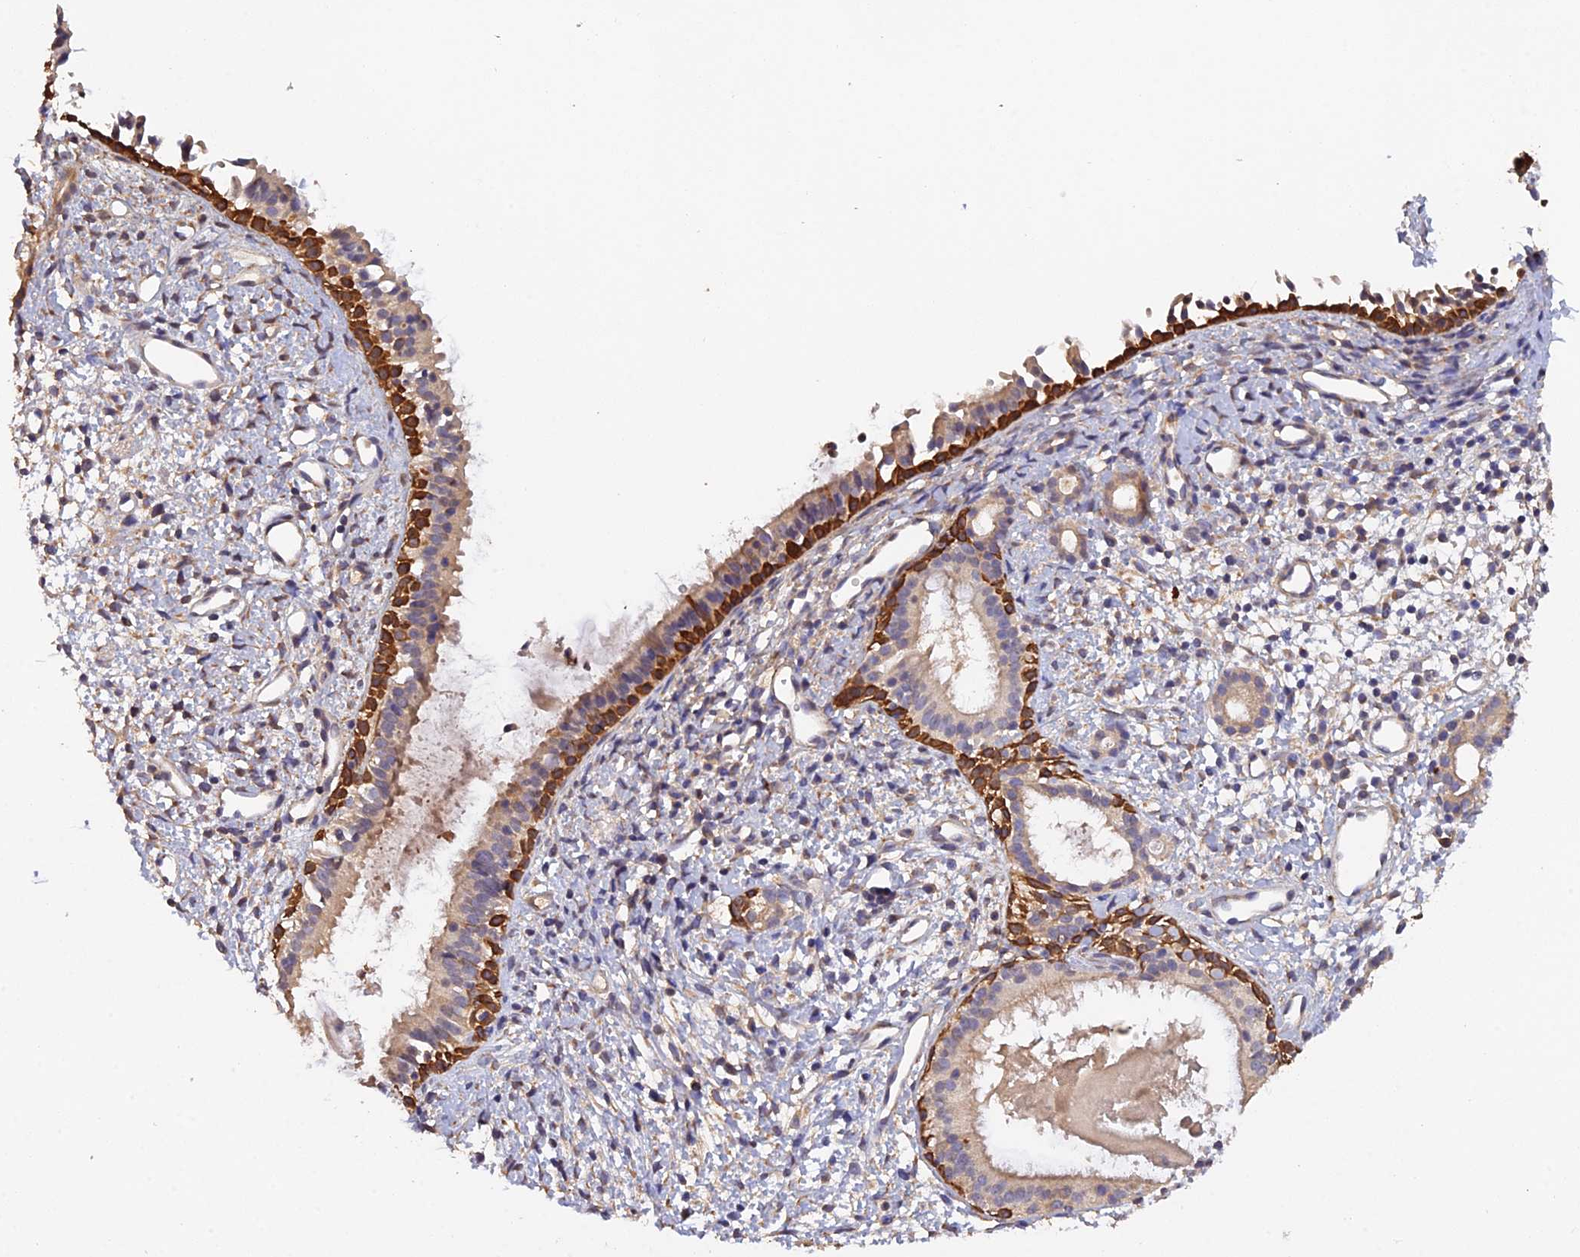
{"staining": {"intensity": "strong", "quantity": "25%-75%", "location": "cytoplasmic/membranous"}, "tissue": "nasopharynx", "cell_type": "Respiratory epithelial cells", "image_type": "normal", "snomed": [{"axis": "morphology", "description": "Normal tissue, NOS"}, {"axis": "topography", "description": "Nasopharynx"}], "caption": "An image of human nasopharynx stained for a protein exhibits strong cytoplasmic/membranous brown staining in respiratory epithelial cells. (DAB IHC, brown staining for protein, blue staining for nuclei).", "gene": "SLC39A13", "patient": {"sex": "male", "age": 22}}